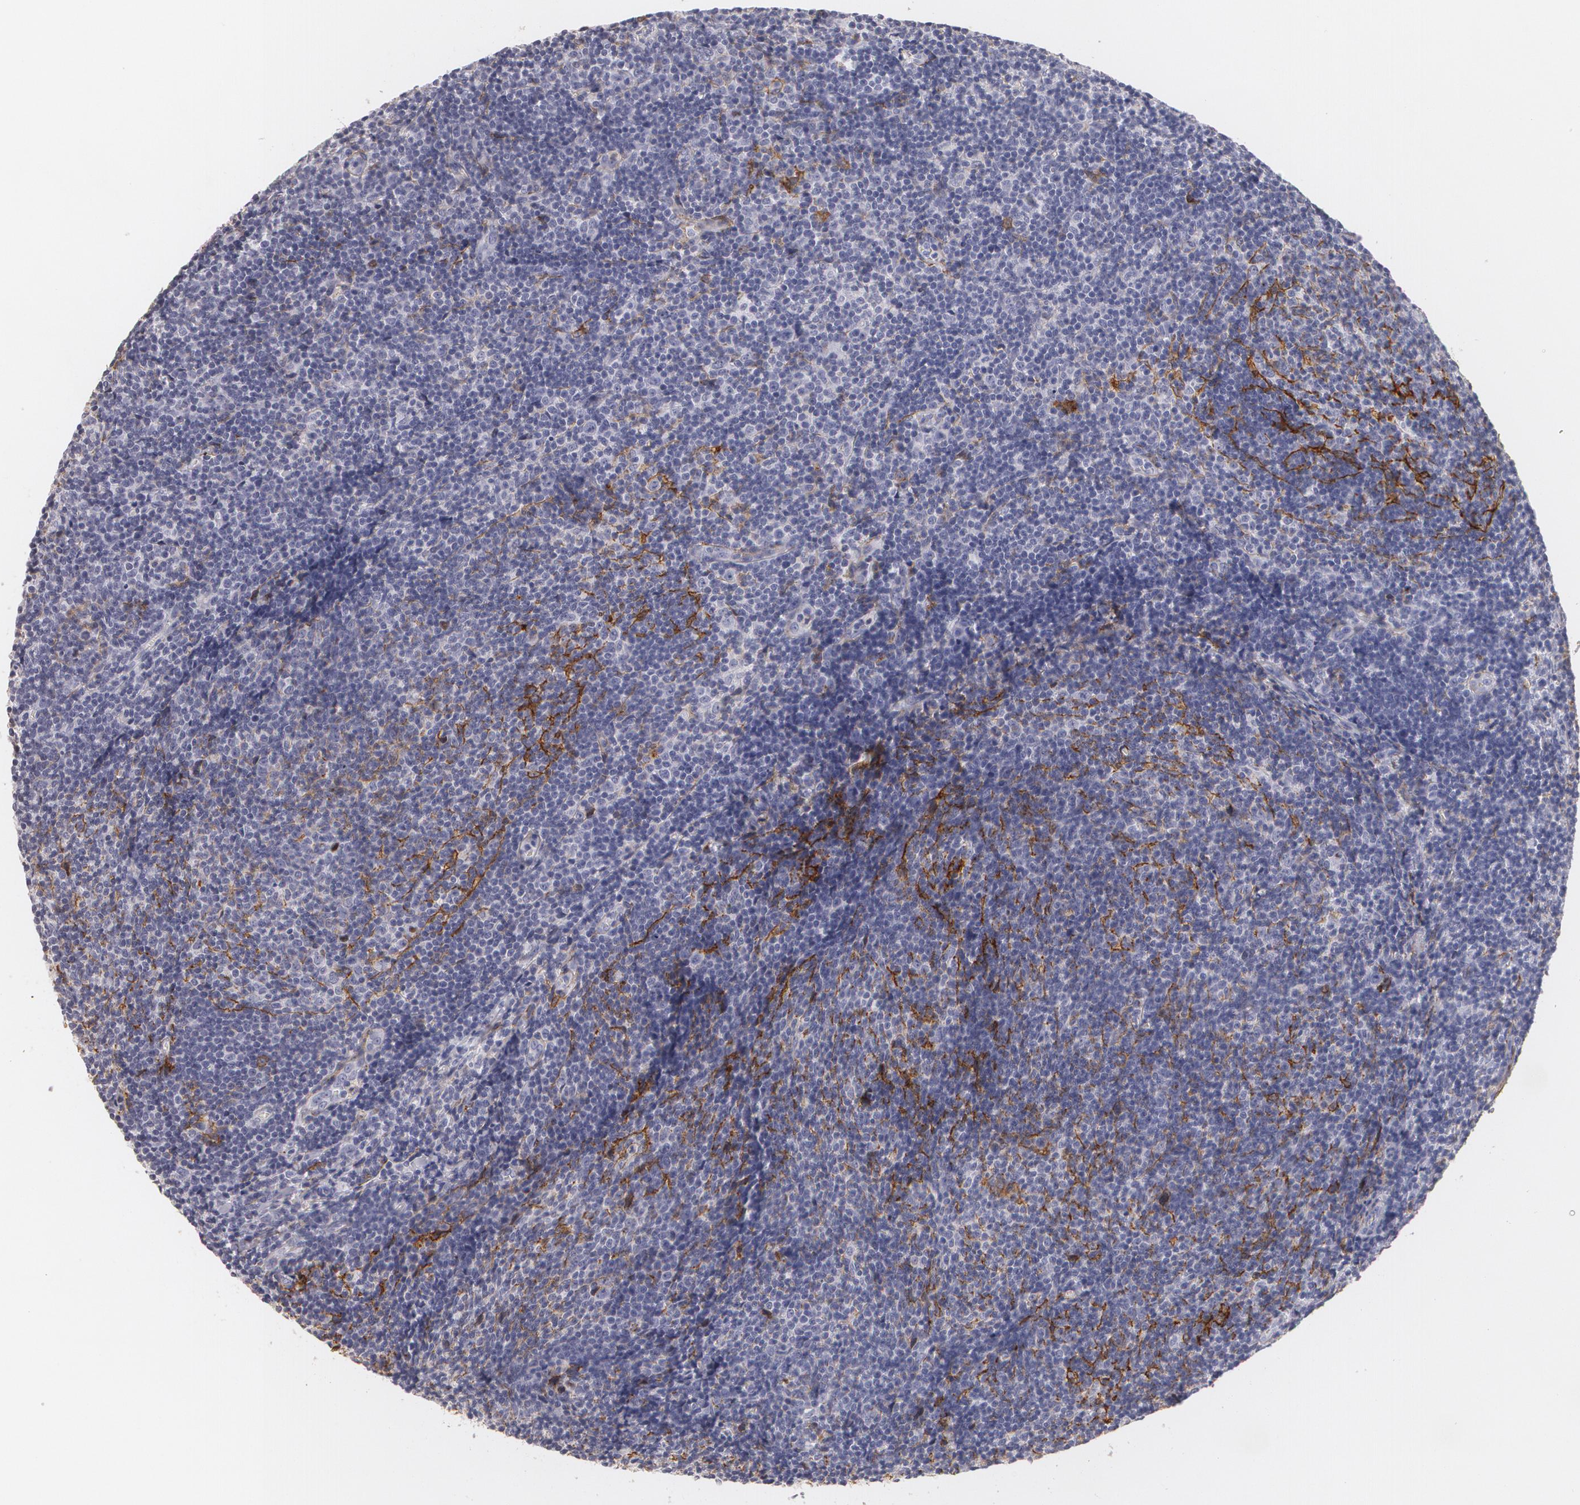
{"staining": {"intensity": "negative", "quantity": "none", "location": "none"}, "tissue": "lymphoma", "cell_type": "Tumor cells", "image_type": "cancer", "snomed": [{"axis": "morphology", "description": "Malignant lymphoma, non-Hodgkin's type, Low grade"}, {"axis": "topography", "description": "Lymph node"}], "caption": "High power microscopy image of an IHC photomicrograph of low-grade malignant lymphoma, non-Hodgkin's type, revealing no significant expression in tumor cells. Brightfield microscopy of immunohistochemistry stained with DAB (brown) and hematoxylin (blue), captured at high magnification.", "gene": "NGFR", "patient": {"sex": "male", "age": 49}}